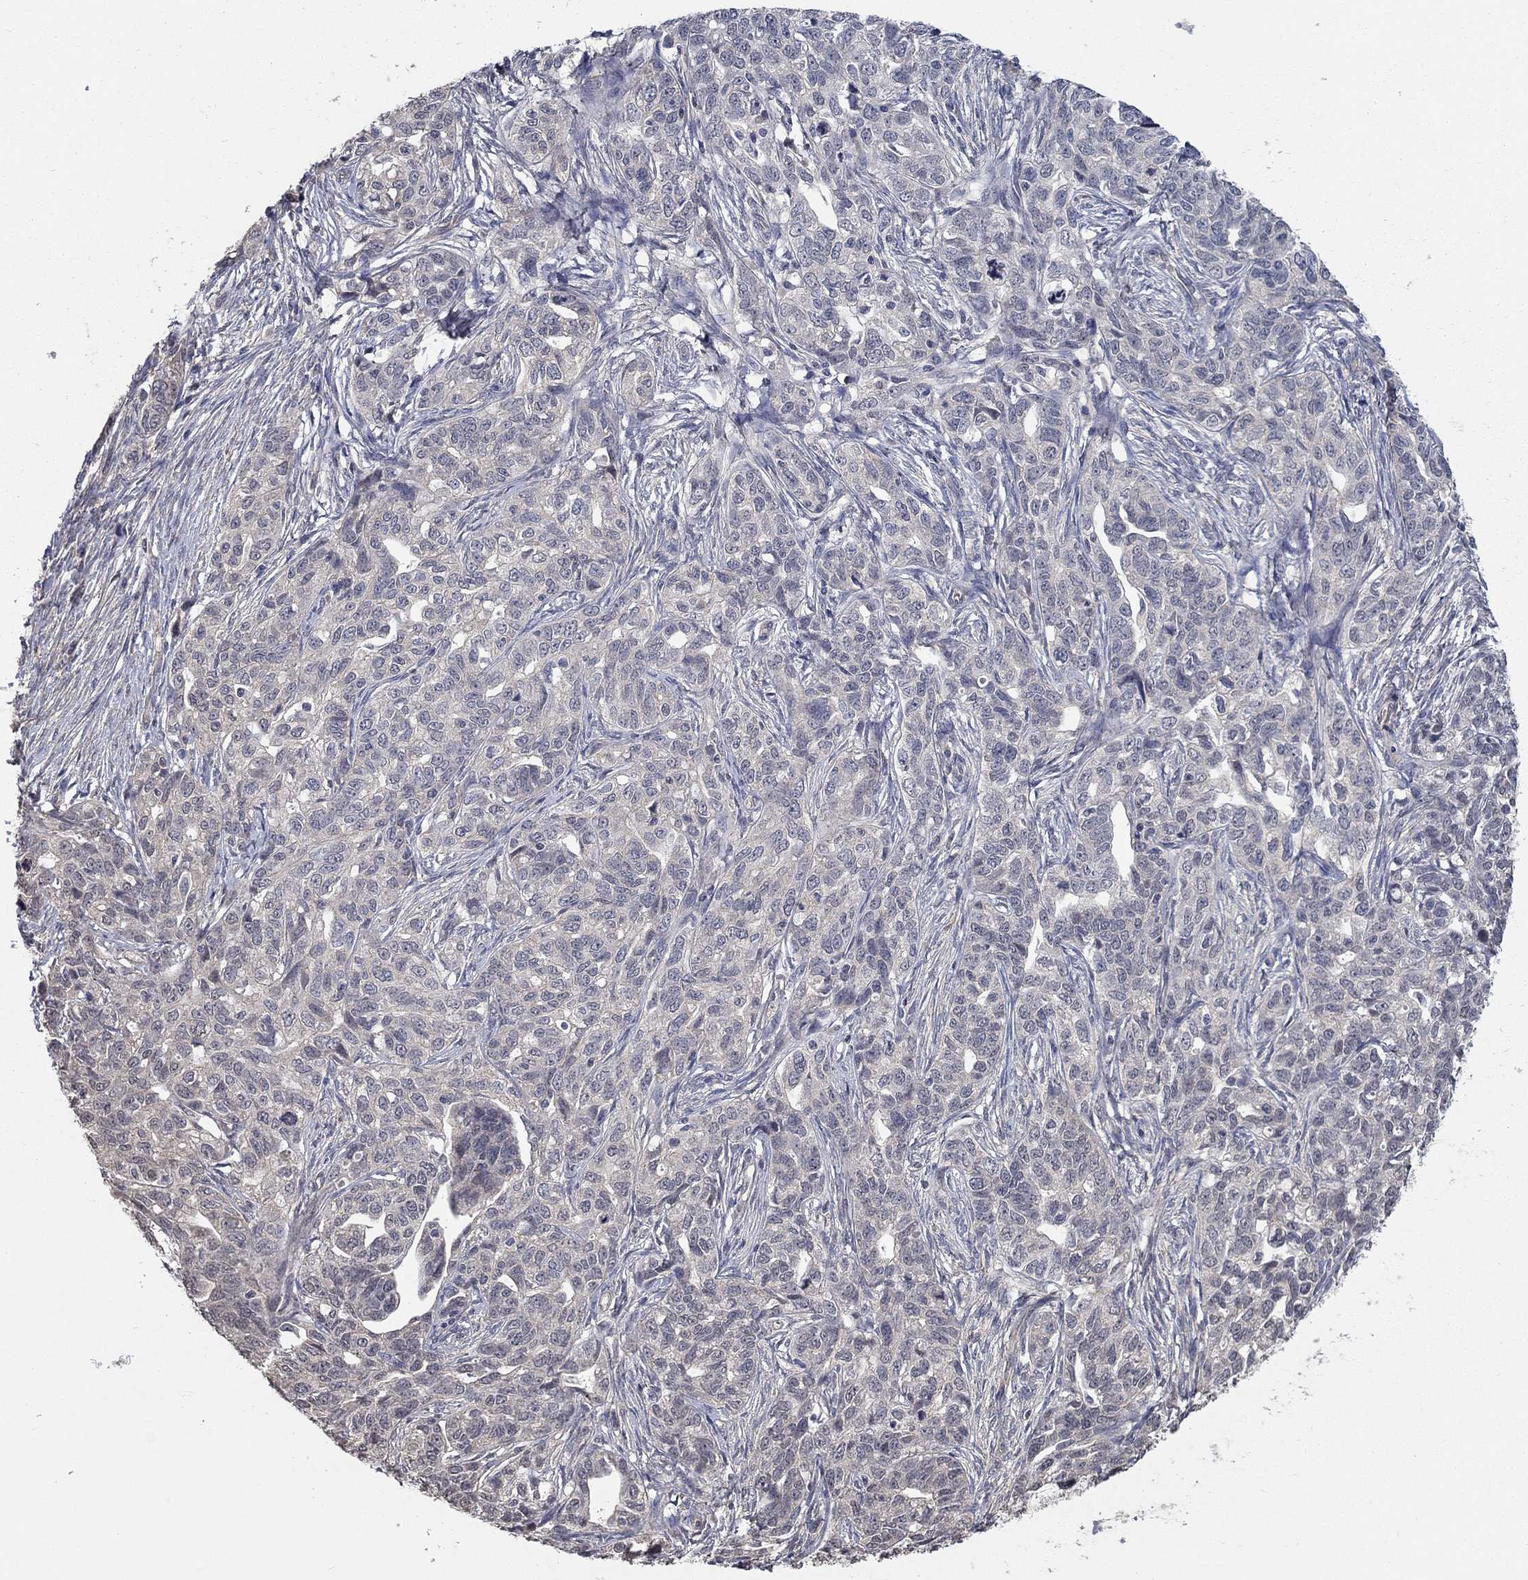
{"staining": {"intensity": "negative", "quantity": "none", "location": "none"}, "tissue": "ovarian cancer", "cell_type": "Tumor cells", "image_type": "cancer", "snomed": [{"axis": "morphology", "description": "Cystadenocarcinoma, serous, NOS"}, {"axis": "topography", "description": "Ovary"}], "caption": "Photomicrograph shows no protein staining in tumor cells of ovarian cancer tissue.", "gene": "WASF3", "patient": {"sex": "female", "age": 71}}